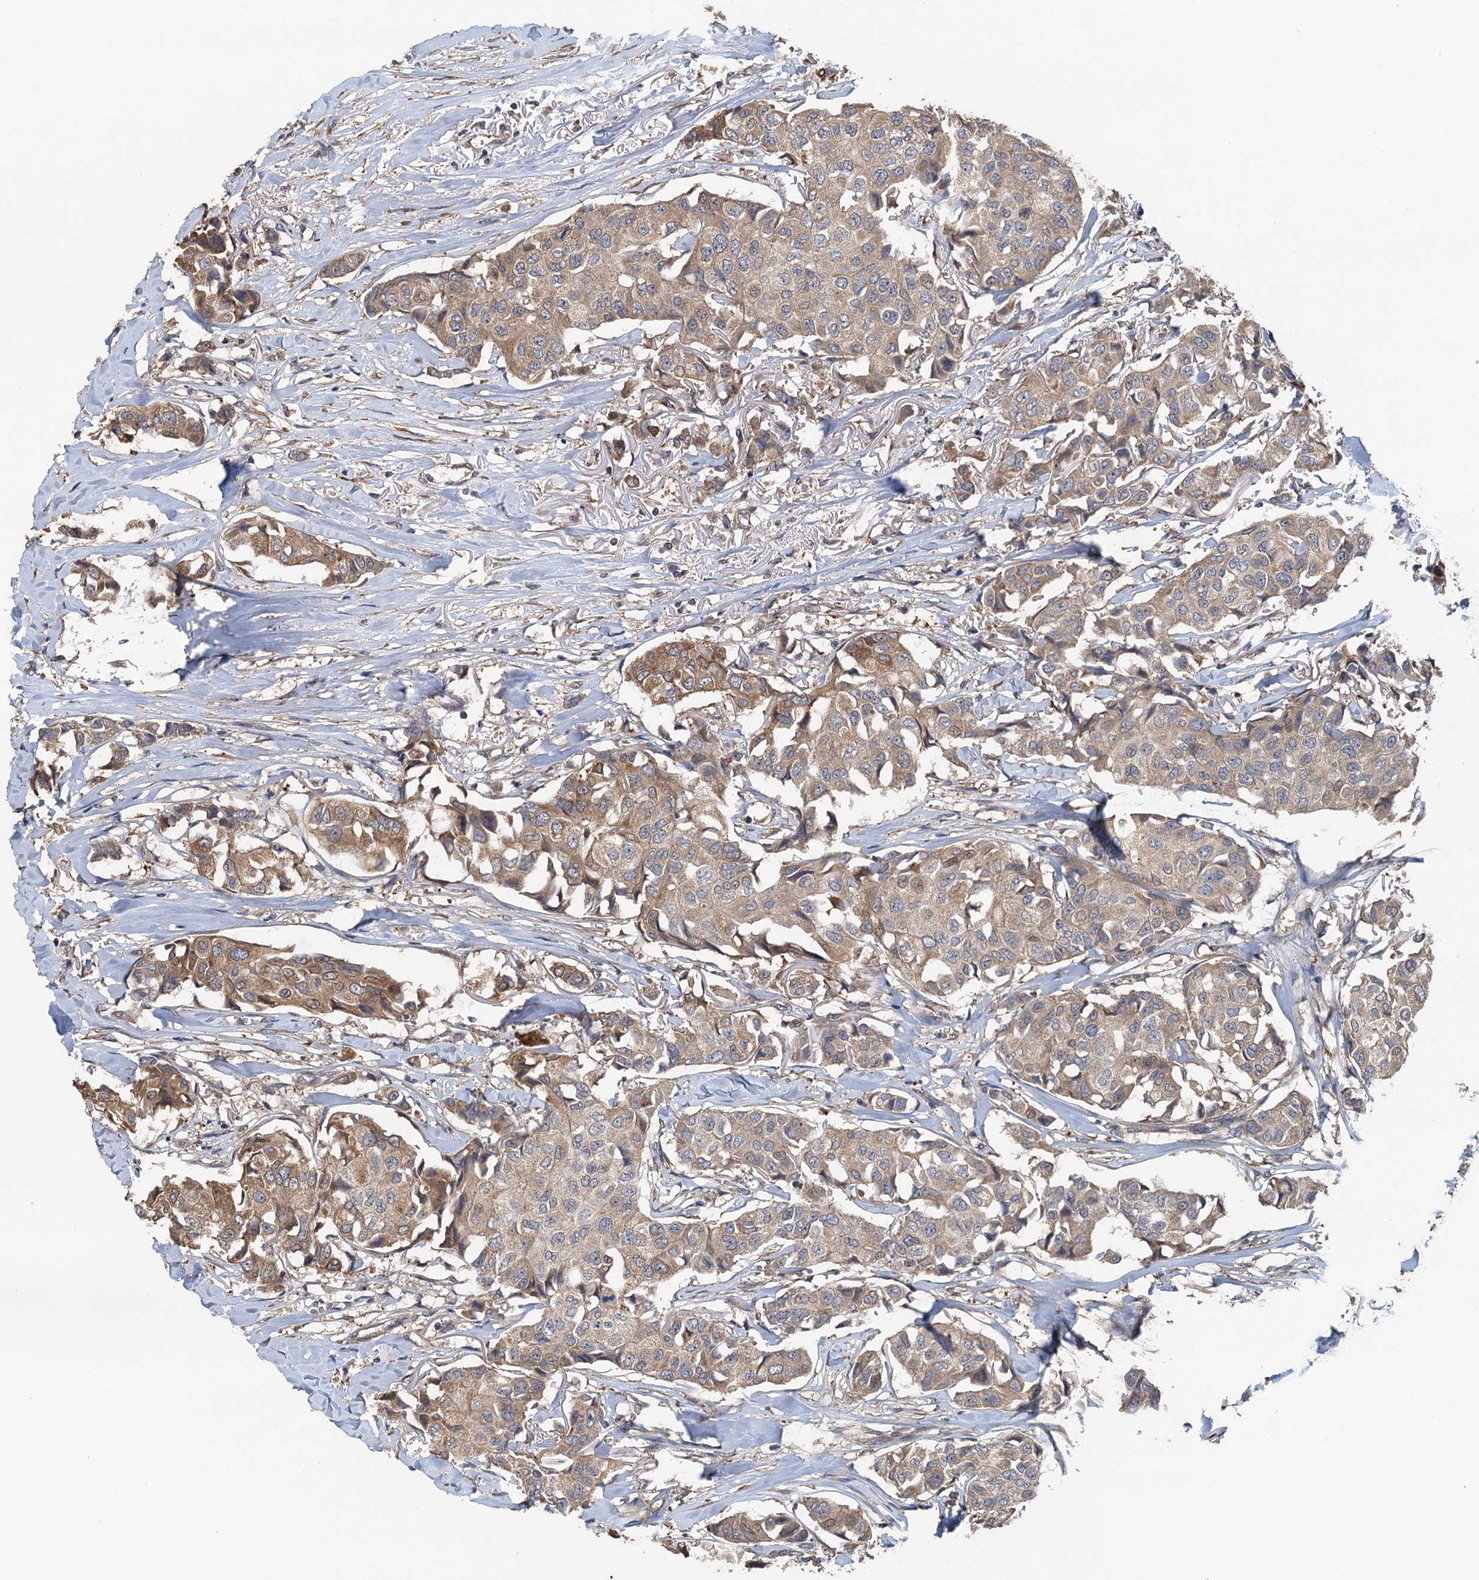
{"staining": {"intensity": "moderate", "quantity": ">75%", "location": "cytoplasmic/membranous"}, "tissue": "breast cancer", "cell_type": "Tumor cells", "image_type": "cancer", "snomed": [{"axis": "morphology", "description": "Duct carcinoma"}, {"axis": "topography", "description": "Breast"}], "caption": "A photomicrograph showing moderate cytoplasmic/membranous expression in approximately >75% of tumor cells in breast cancer (infiltrating ductal carcinoma), as visualized by brown immunohistochemical staining.", "gene": "MEAK7", "patient": {"sex": "female", "age": 80}}